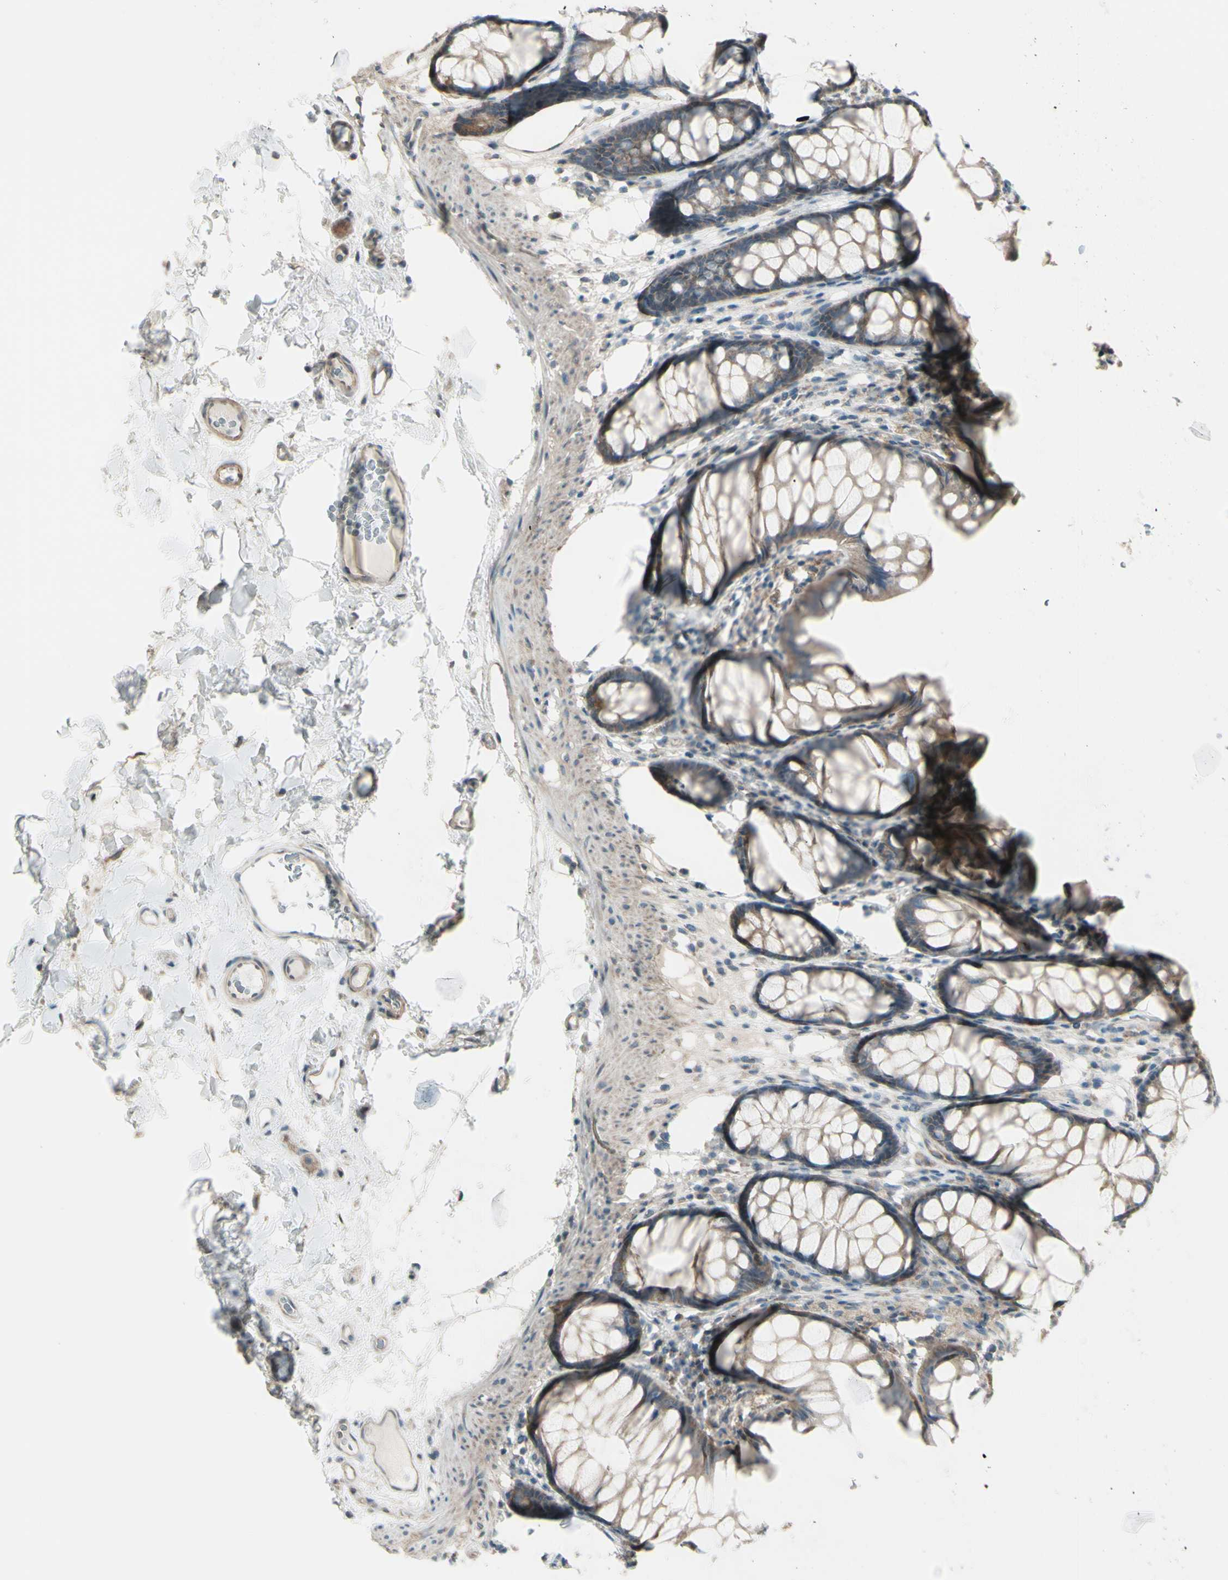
{"staining": {"intensity": "weak", "quantity": ">75%", "location": "cytoplasmic/membranous"}, "tissue": "colon", "cell_type": "Endothelial cells", "image_type": "normal", "snomed": [{"axis": "morphology", "description": "Normal tissue, NOS"}, {"axis": "topography", "description": "Colon"}], "caption": "Immunohistochemical staining of benign human colon exhibits low levels of weak cytoplasmic/membranous expression in approximately >75% of endothelial cells. (Stains: DAB in brown, nuclei in blue, Microscopy: brightfield microscopy at high magnification).", "gene": "NAXD", "patient": {"sex": "female", "age": 55}}